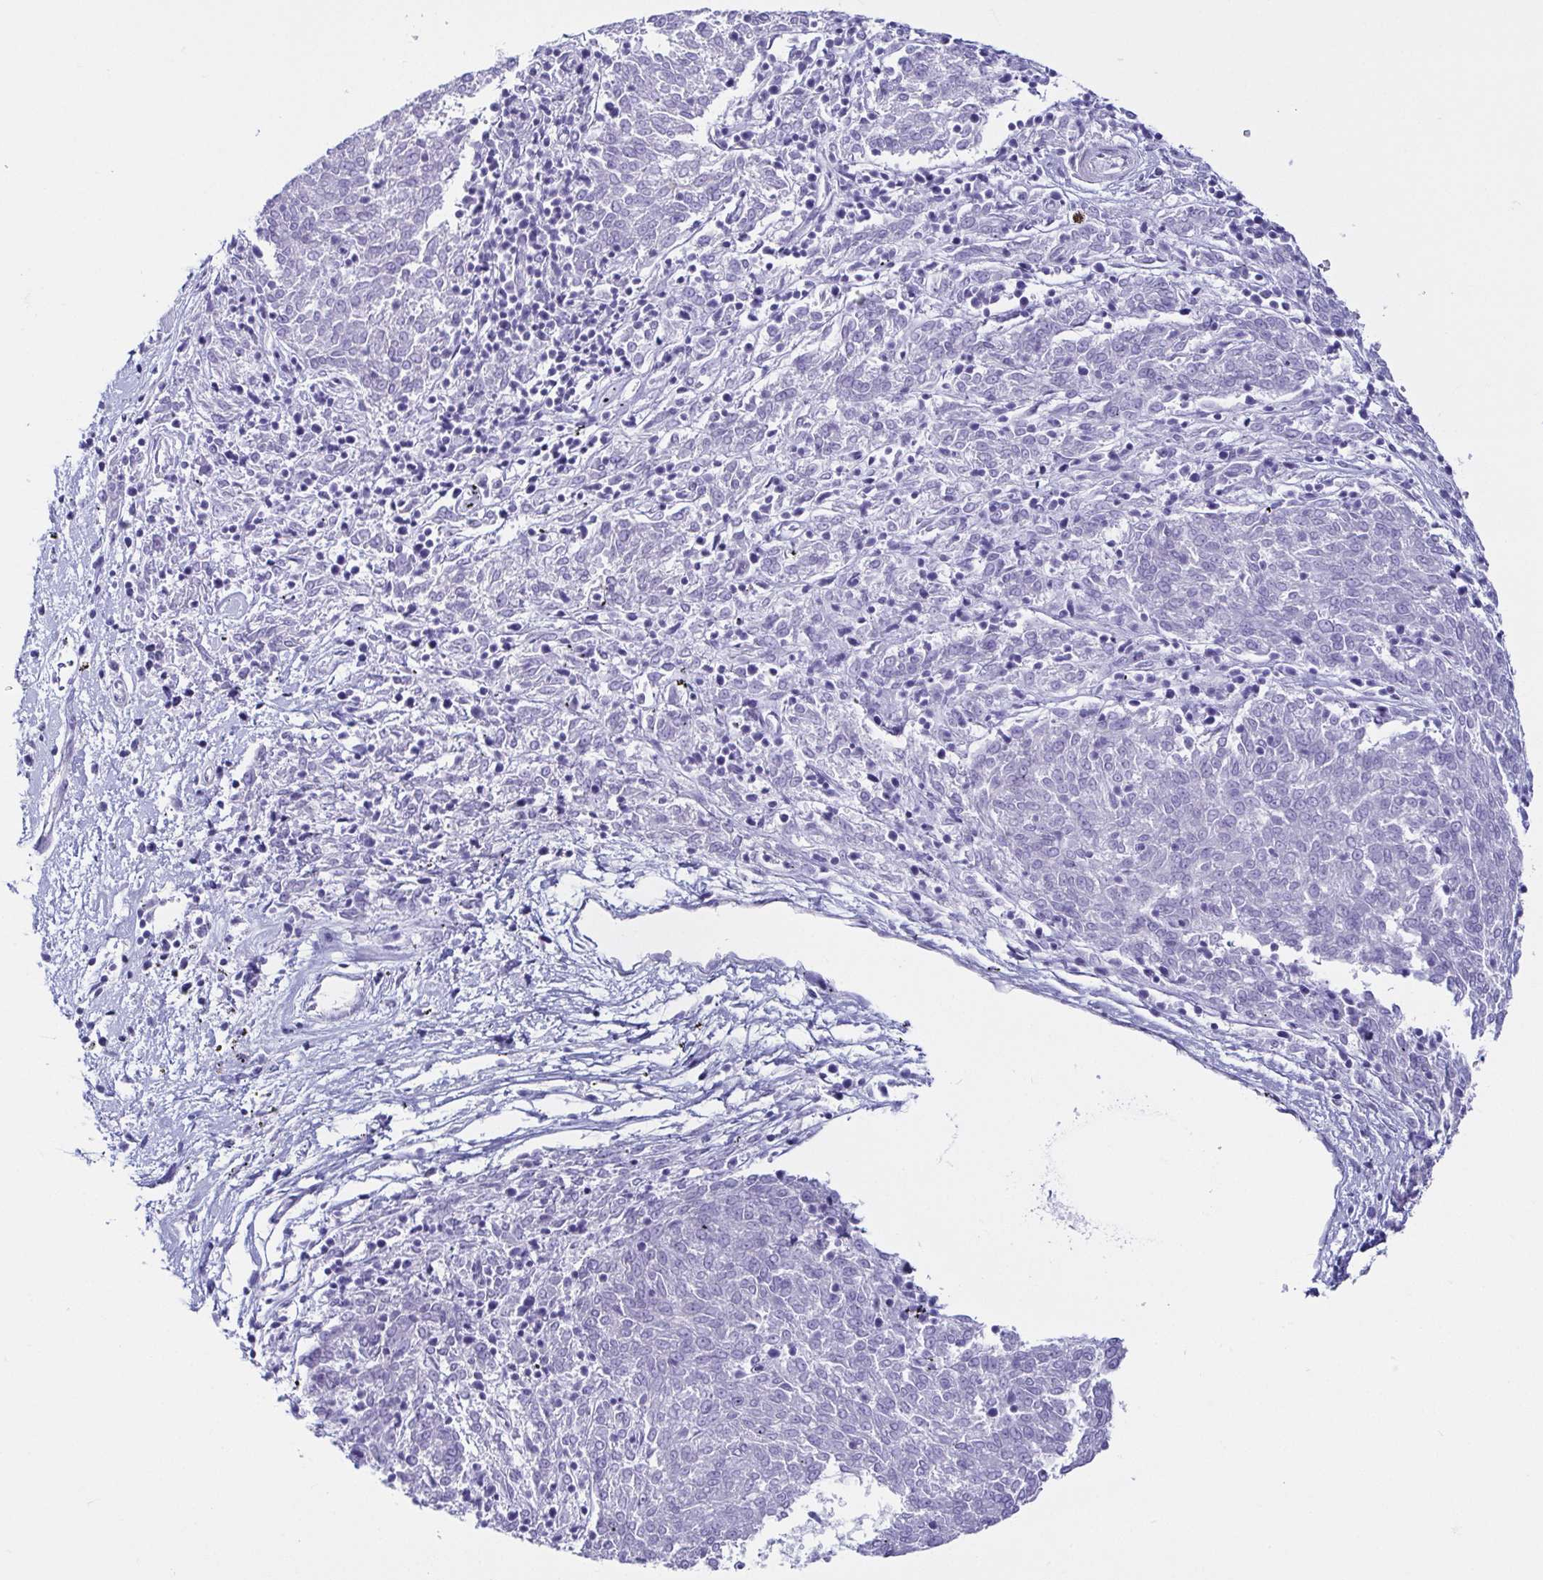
{"staining": {"intensity": "negative", "quantity": "none", "location": "none"}, "tissue": "melanoma", "cell_type": "Tumor cells", "image_type": "cancer", "snomed": [{"axis": "morphology", "description": "Malignant melanoma, NOS"}, {"axis": "topography", "description": "Skin"}], "caption": "Immunohistochemistry (IHC) photomicrograph of melanoma stained for a protein (brown), which shows no positivity in tumor cells.", "gene": "CD164L2", "patient": {"sex": "female", "age": 72}}